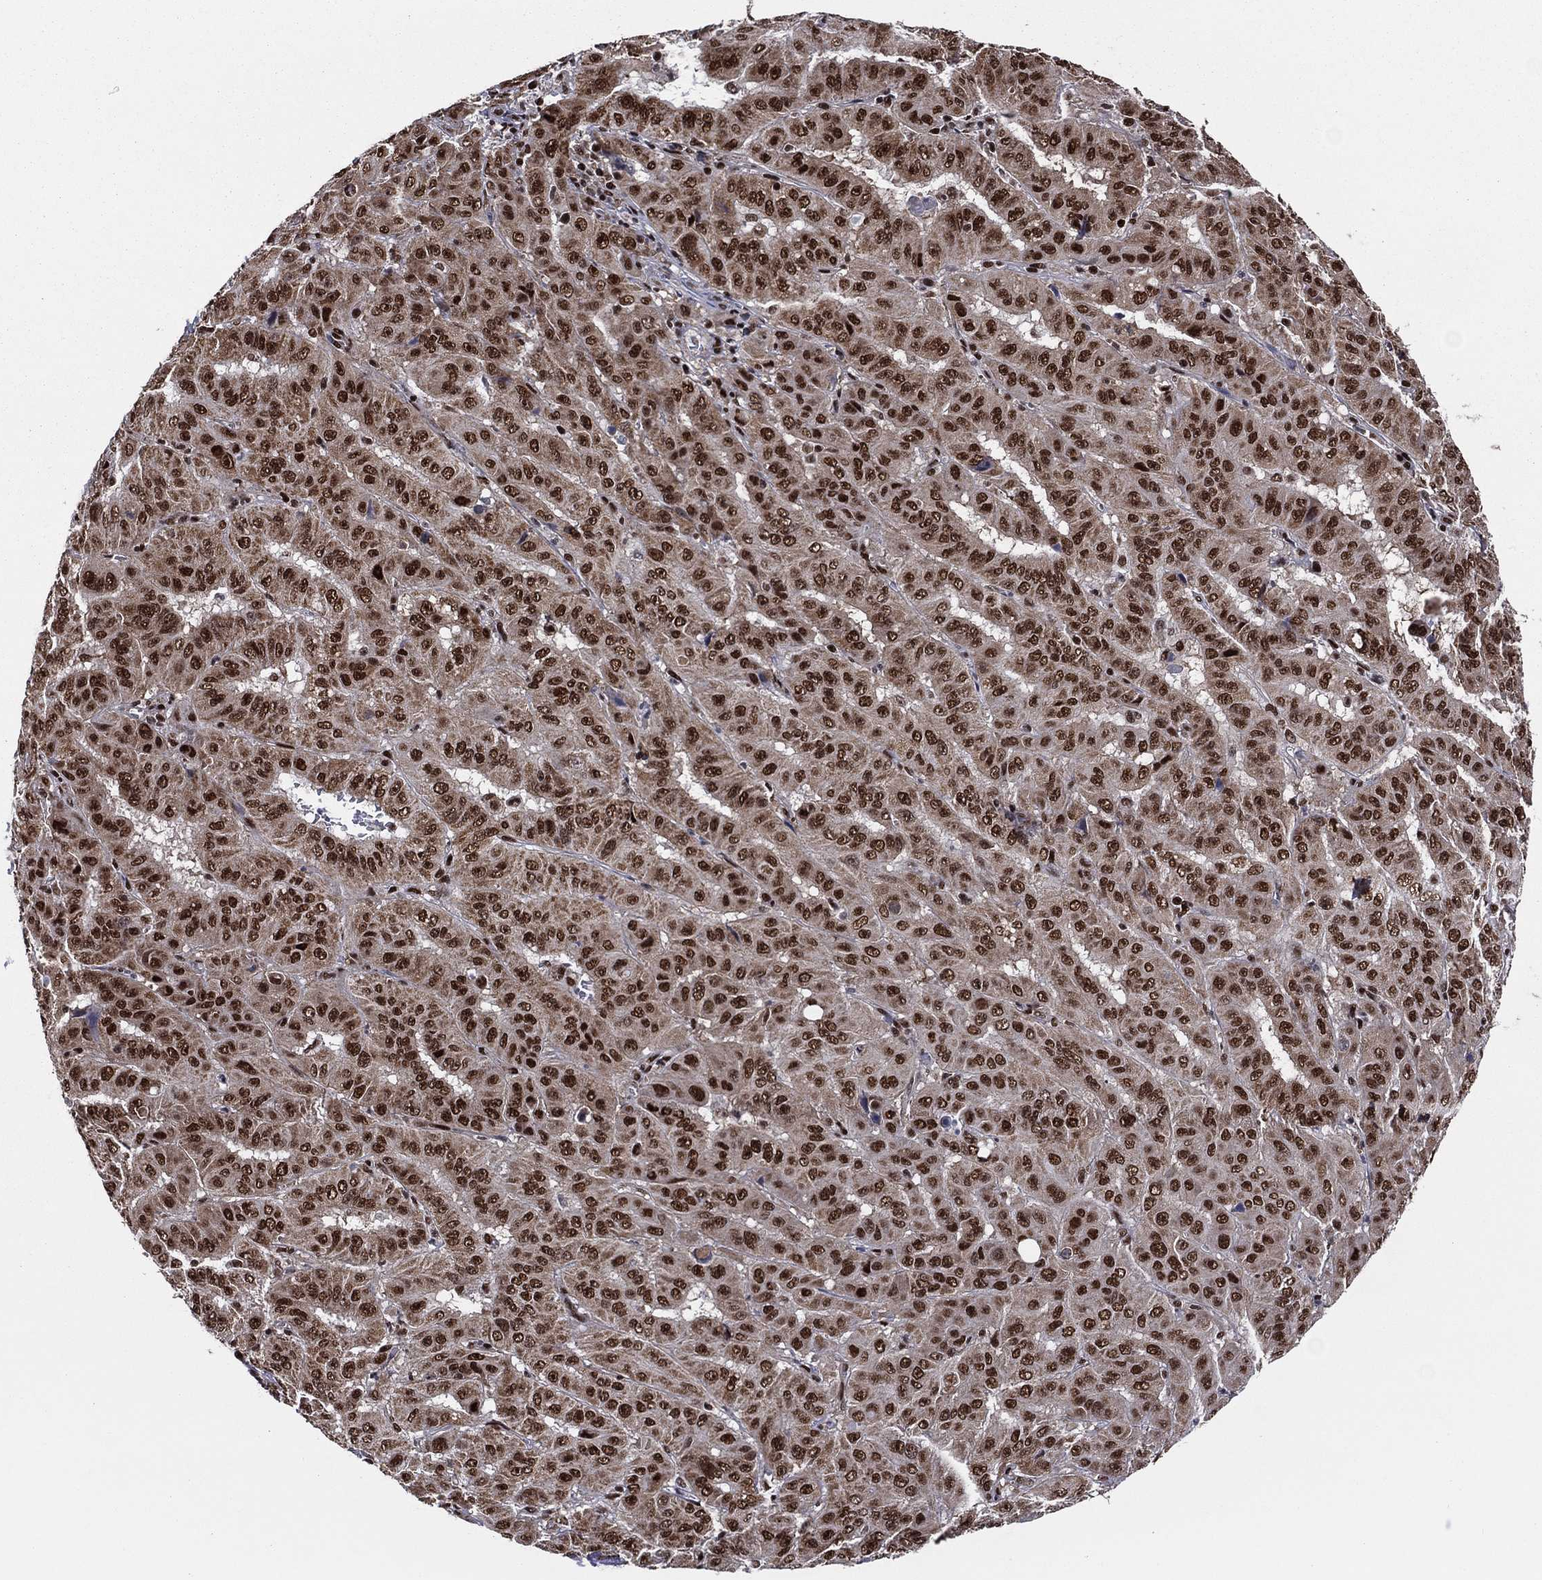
{"staining": {"intensity": "strong", "quantity": ">75%", "location": "nuclear"}, "tissue": "pancreatic cancer", "cell_type": "Tumor cells", "image_type": "cancer", "snomed": [{"axis": "morphology", "description": "Adenocarcinoma, NOS"}, {"axis": "topography", "description": "Pancreas"}], "caption": "A brown stain highlights strong nuclear positivity of a protein in pancreatic cancer (adenocarcinoma) tumor cells. (Stains: DAB in brown, nuclei in blue, Microscopy: brightfield microscopy at high magnification).", "gene": "TP53BP1", "patient": {"sex": "male", "age": 63}}